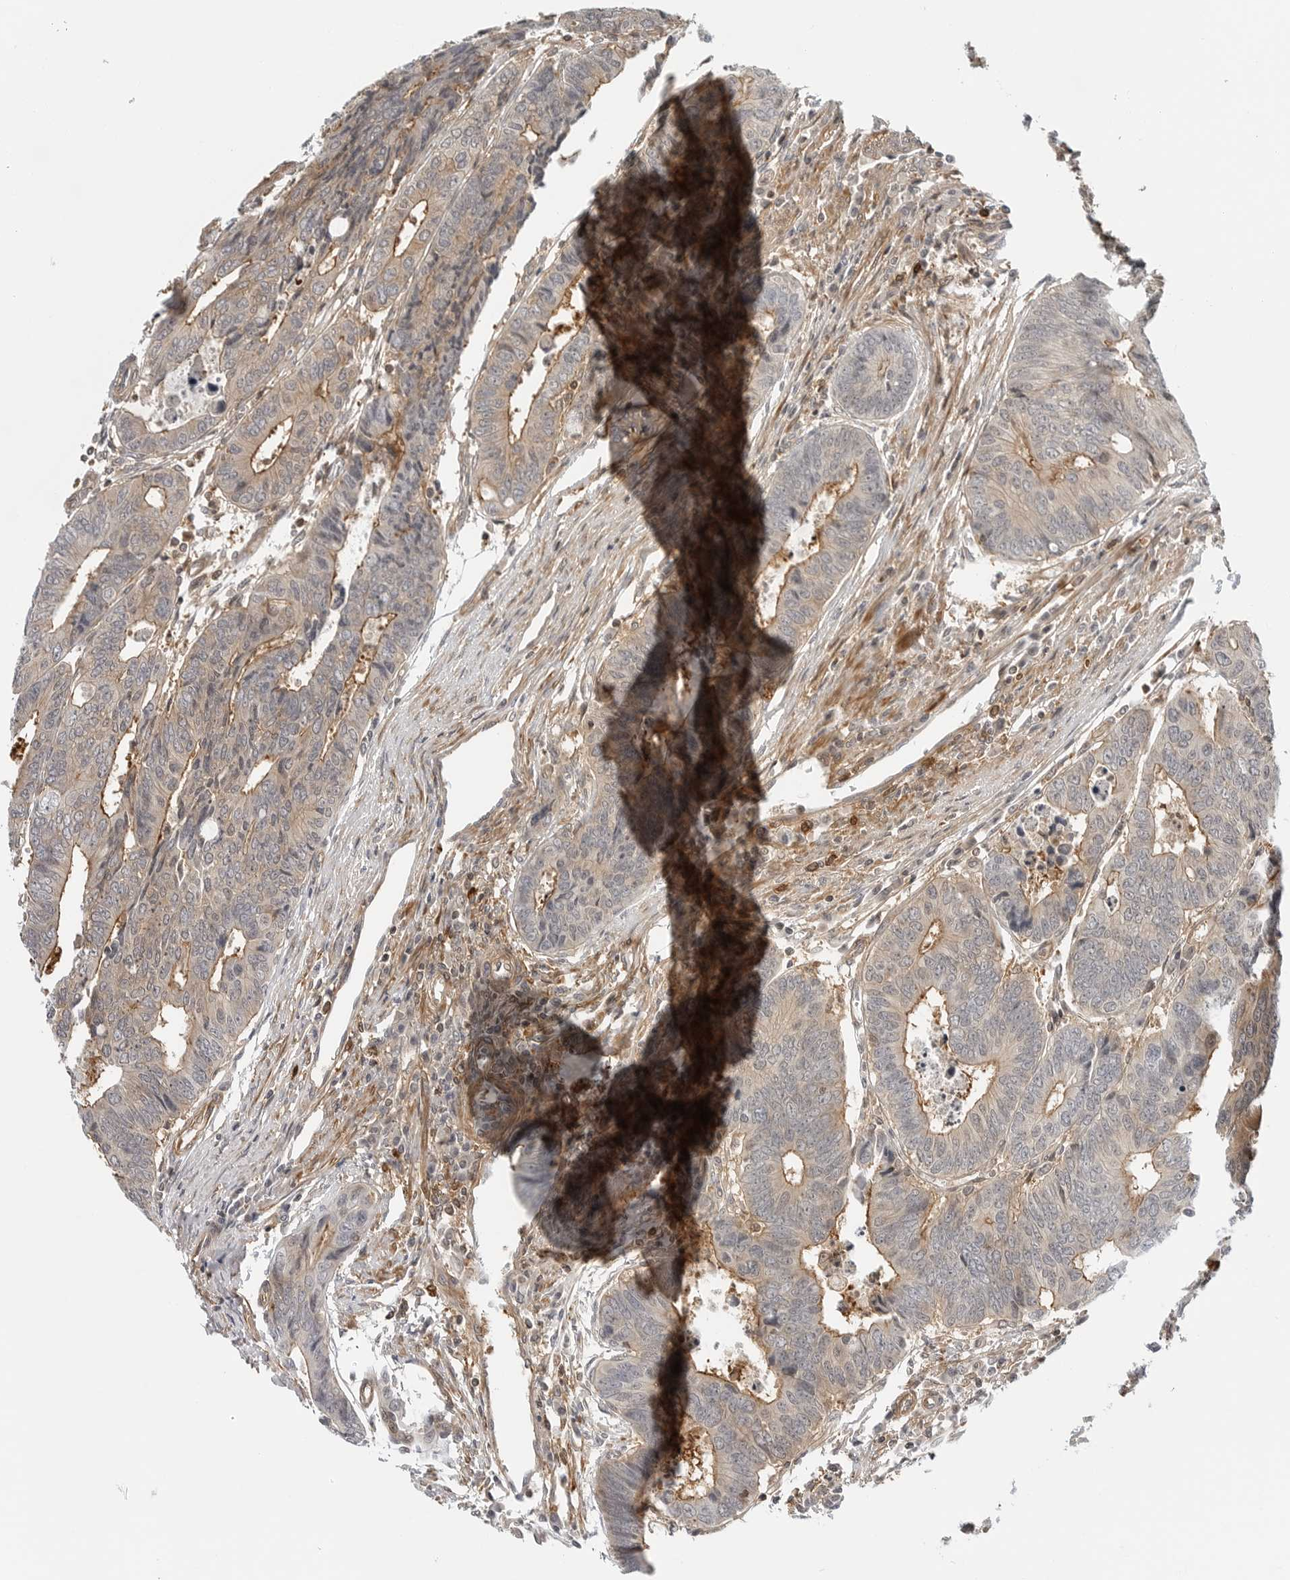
{"staining": {"intensity": "moderate", "quantity": "<25%", "location": "cytoplasmic/membranous"}, "tissue": "colorectal cancer", "cell_type": "Tumor cells", "image_type": "cancer", "snomed": [{"axis": "morphology", "description": "Adenocarcinoma, NOS"}, {"axis": "topography", "description": "Rectum"}], "caption": "Protein staining by IHC demonstrates moderate cytoplasmic/membranous staining in approximately <25% of tumor cells in colorectal adenocarcinoma. Using DAB (3,3'-diaminobenzidine) (brown) and hematoxylin (blue) stains, captured at high magnification using brightfield microscopy.", "gene": "STXBP3", "patient": {"sex": "male", "age": 84}}